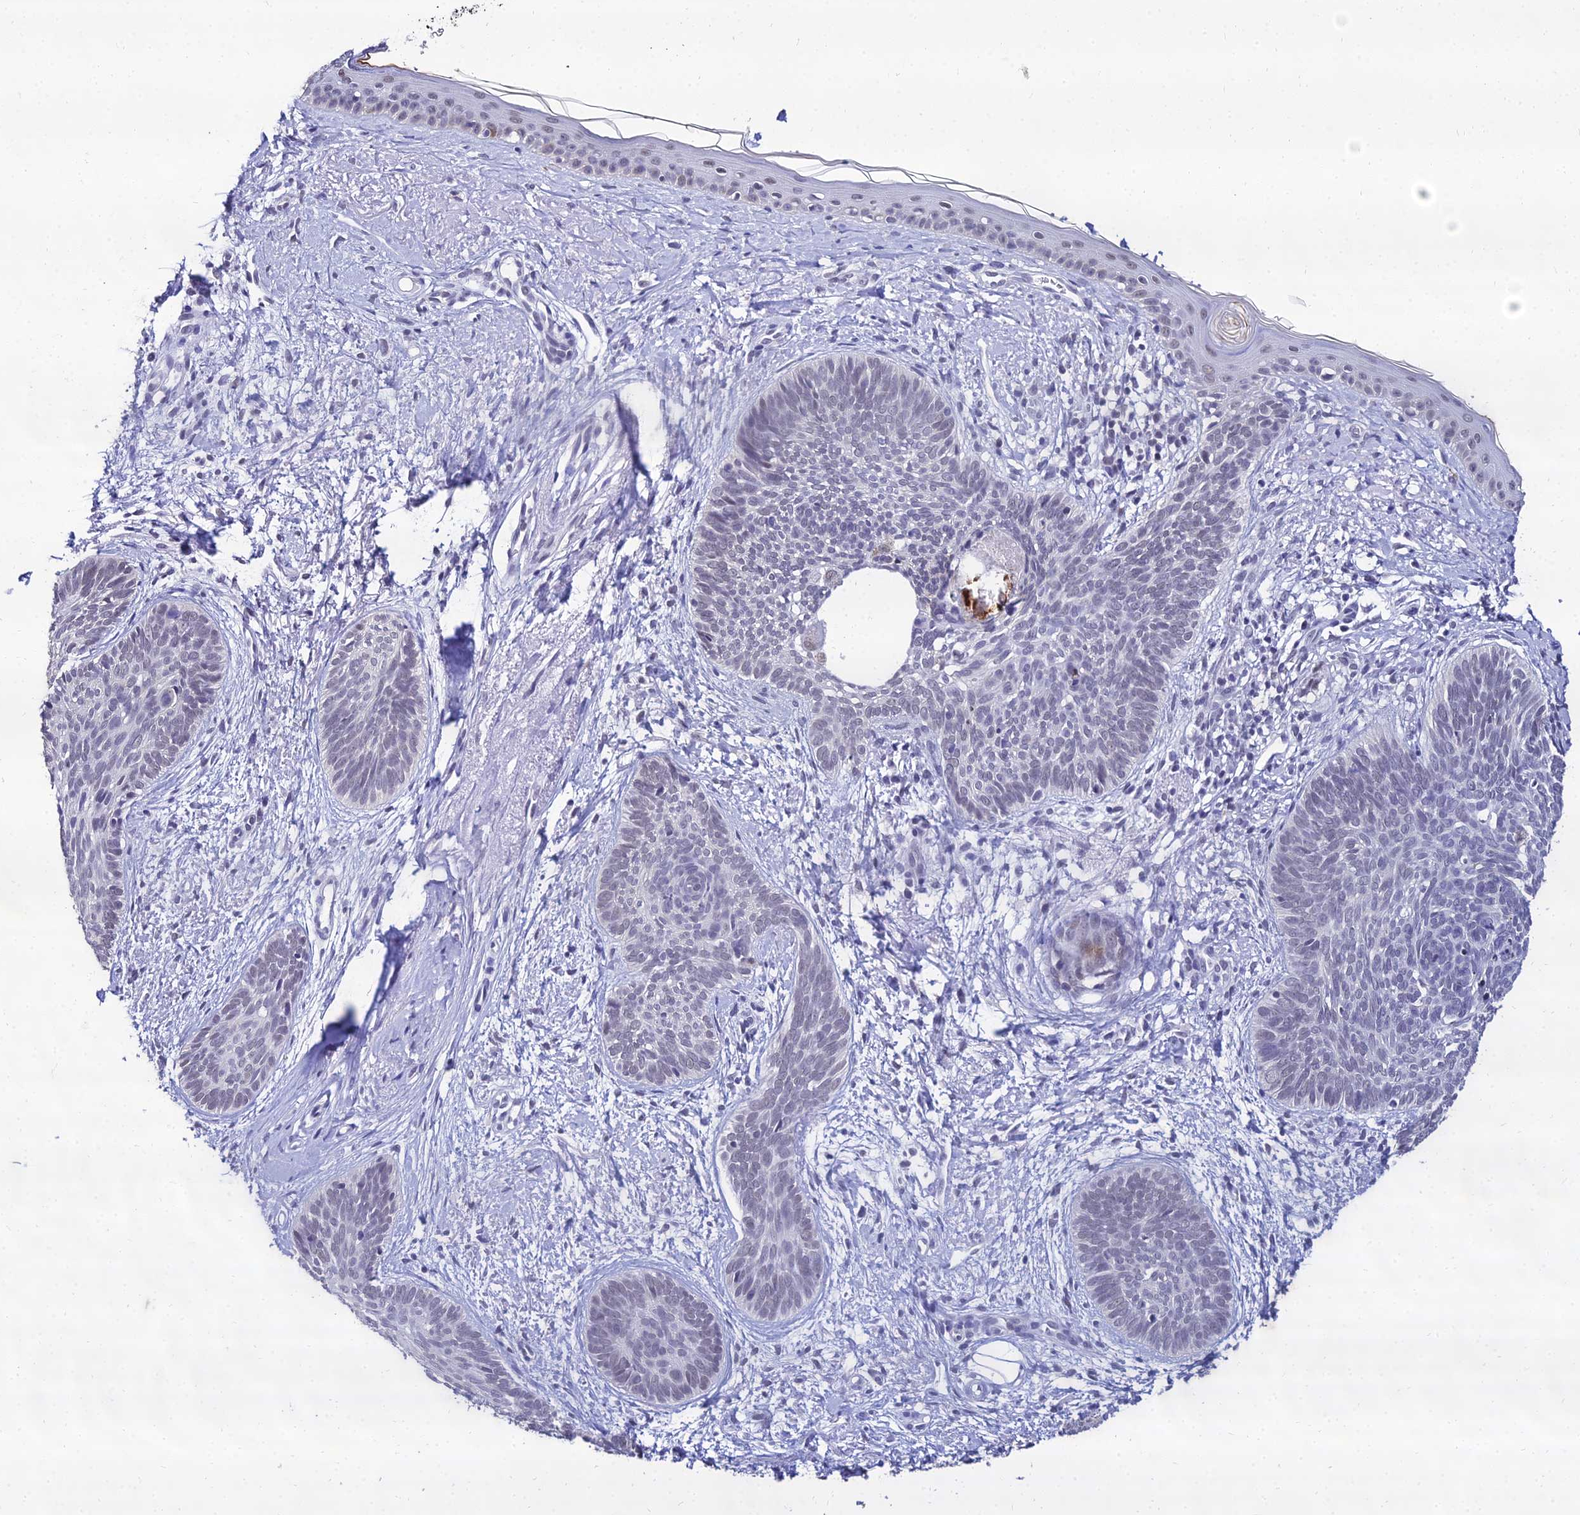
{"staining": {"intensity": "negative", "quantity": "none", "location": "none"}, "tissue": "skin cancer", "cell_type": "Tumor cells", "image_type": "cancer", "snomed": [{"axis": "morphology", "description": "Basal cell carcinoma"}, {"axis": "topography", "description": "Skin"}], "caption": "This micrograph is of skin cancer stained with immunohistochemistry (IHC) to label a protein in brown with the nuclei are counter-stained blue. There is no positivity in tumor cells. (DAB (3,3'-diaminobenzidine) immunohistochemistry (IHC) with hematoxylin counter stain).", "gene": "PPP4R2", "patient": {"sex": "female", "age": 81}}